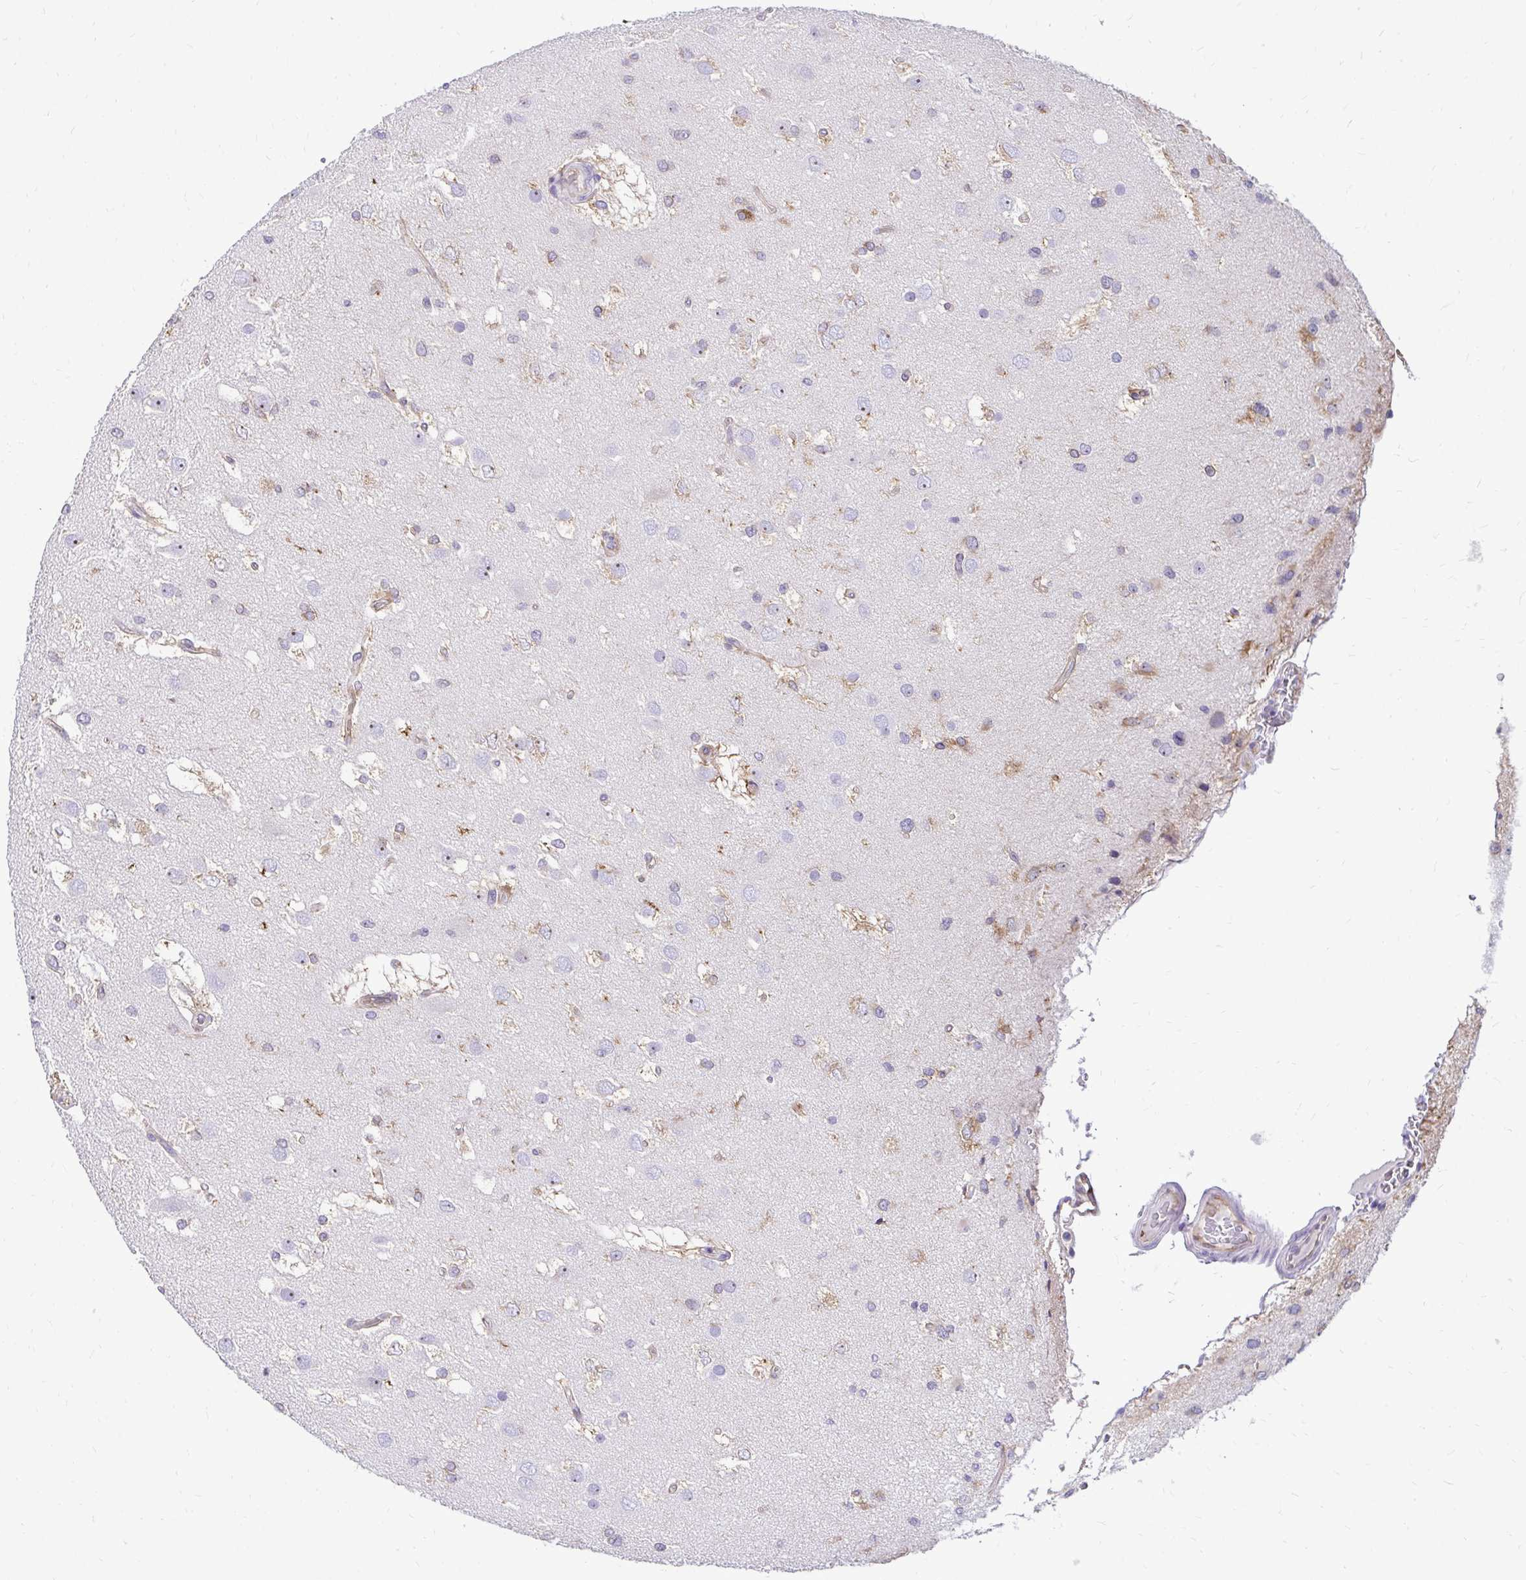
{"staining": {"intensity": "weak", "quantity": "<25%", "location": "cytoplasmic/membranous"}, "tissue": "glioma", "cell_type": "Tumor cells", "image_type": "cancer", "snomed": [{"axis": "morphology", "description": "Glioma, malignant, High grade"}, {"axis": "topography", "description": "Brain"}], "caption": "Glioma was stained to show a protein in brown. There is no significant expression in tumor cells.", "gene": "NIFK", "patient": {"sex": "male", "age": 53}}